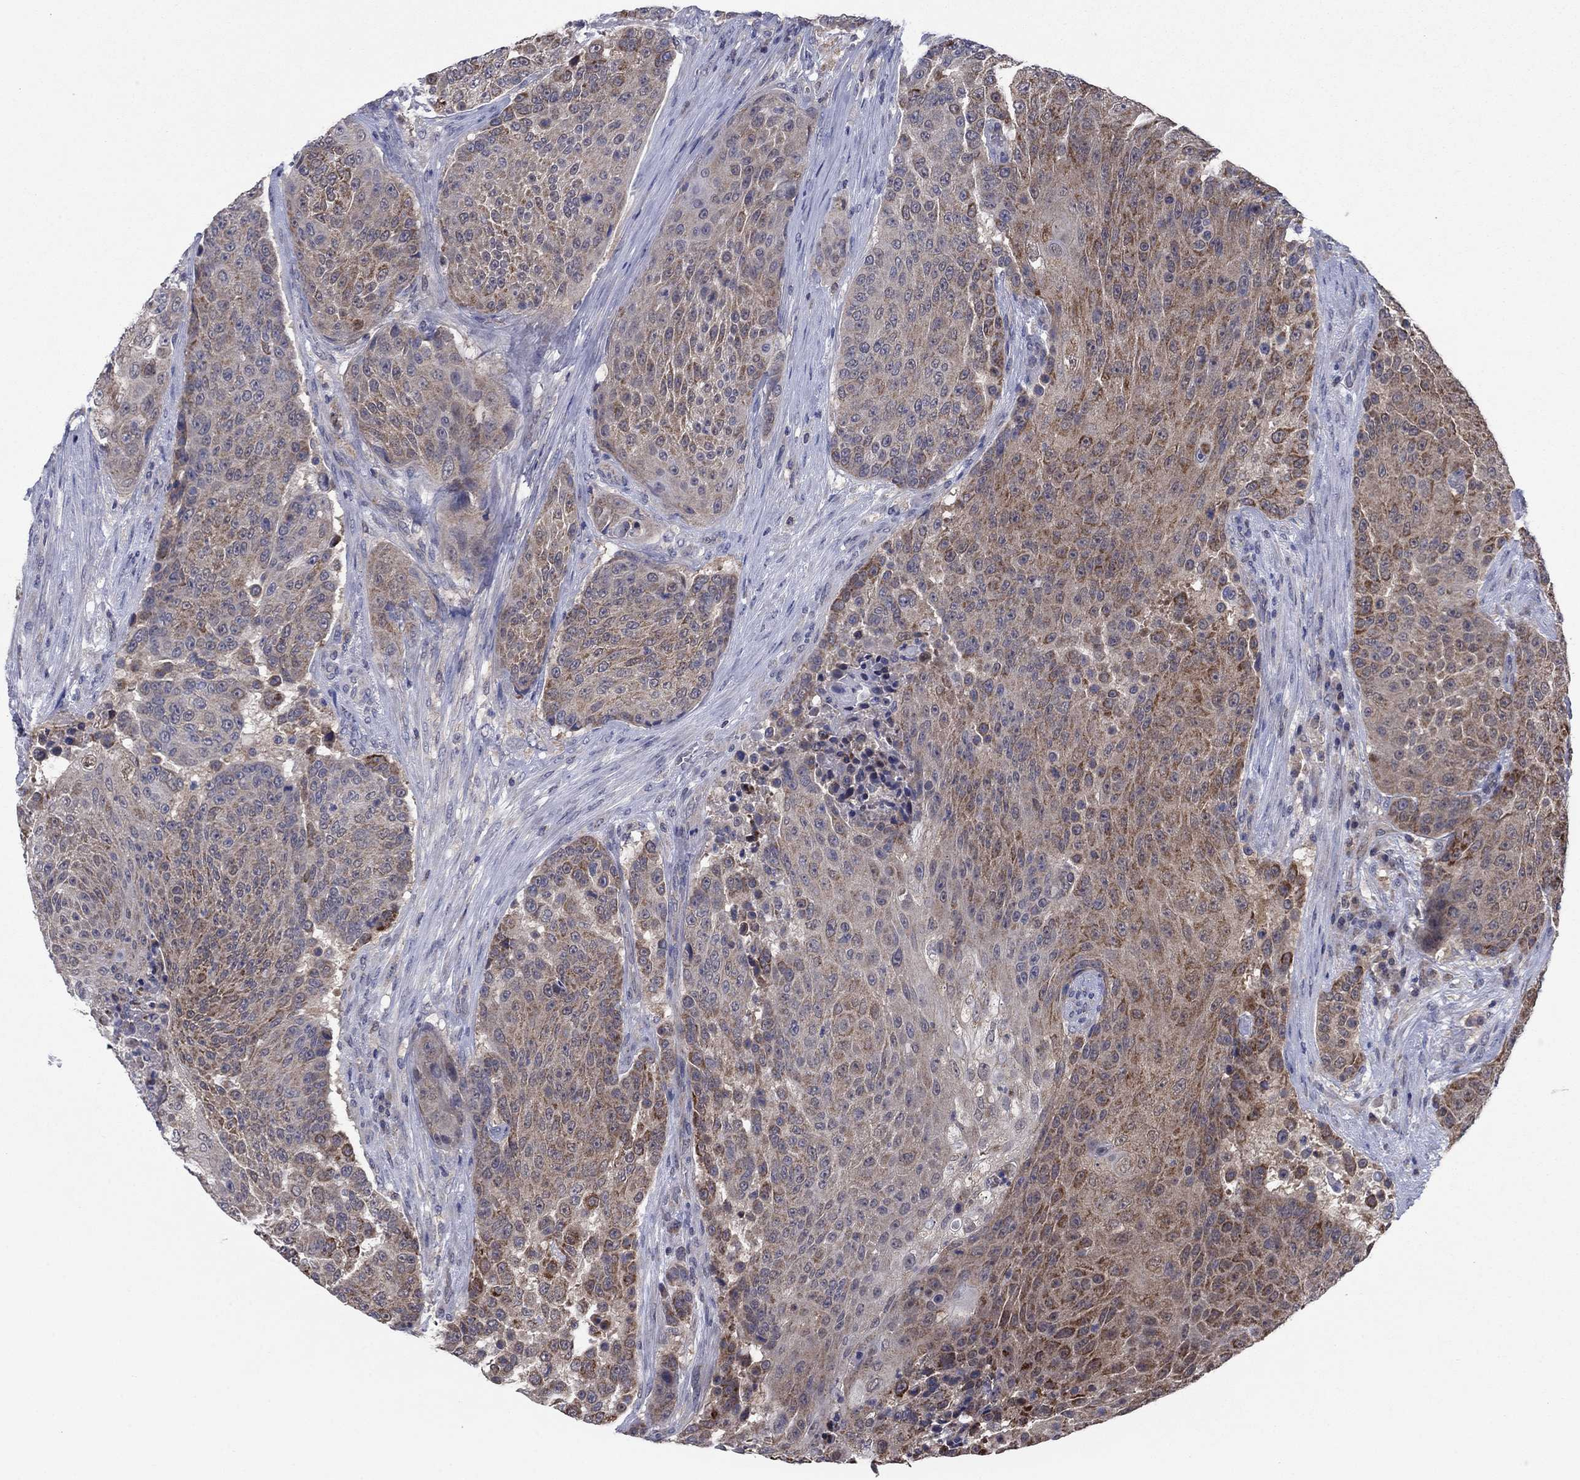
{"staining": {"intensity": "moderate", "quantity": "25%-75%", "location": "cytoplasmic/membranous"}, "tissue": "urothelial cancer", "cell_type": "Tumor cells", "image_type": "cancer", "snomed": [{"axis": "morphology", "description": "Urothelial carcinoma, High grade"}, {"axis": "topography", "description": "Urinary bladder"}], "caption": "The photomicrograph demonstrates staining of urothelial carcinoma (high-grade), revealing moderate cytoplasmic/membranous protein expression (brown color) within tumor cells.", "gene": "GRHPR", "patient": {"sex": "female", "age": 63}}